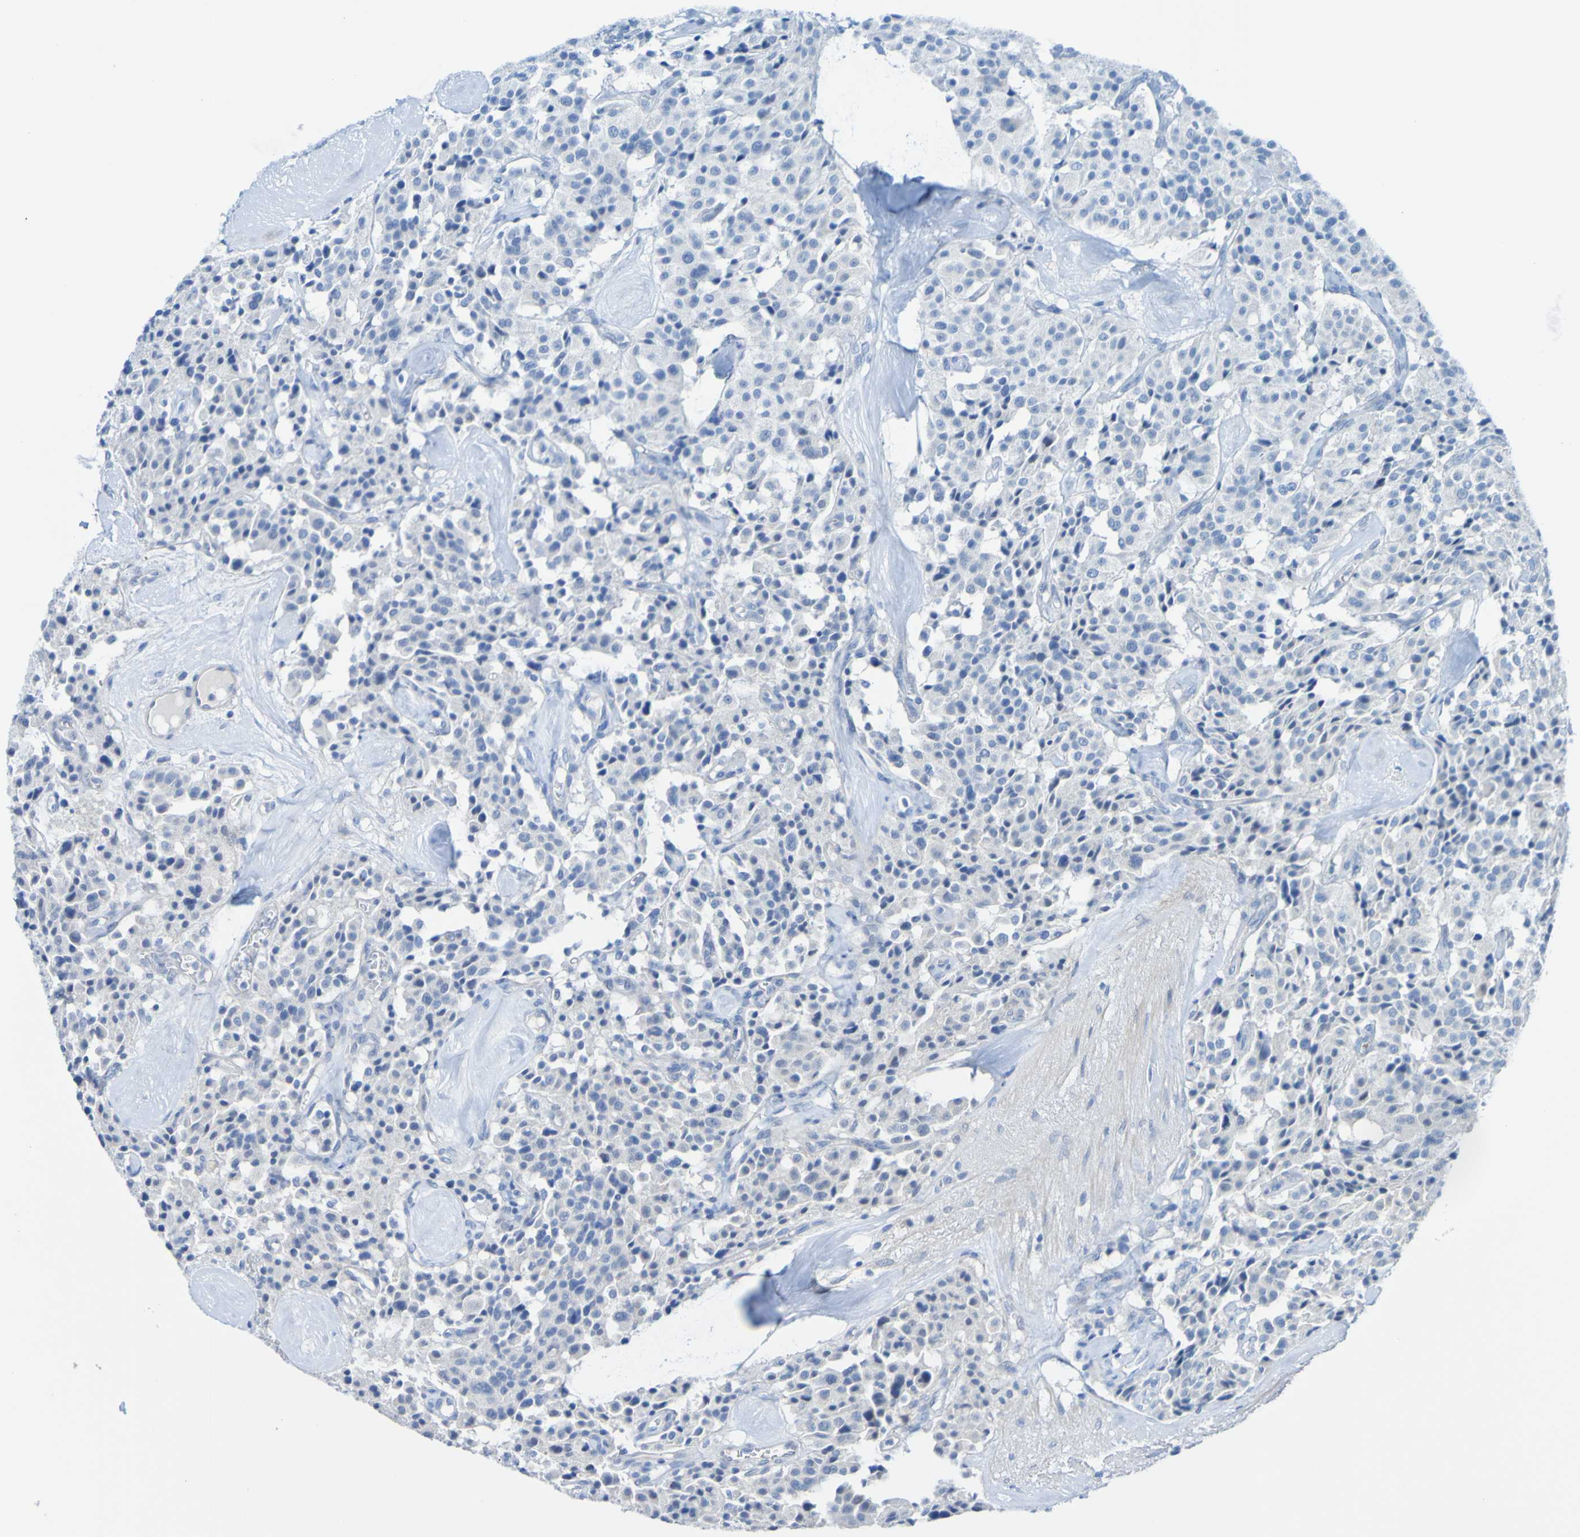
{"staining": {"intensity": "negative", "quantity": "none", "location": "none"}, "tissue": "carcinoid", "cell_type": "Tumor cells", "image_type": "cancer", "snomed": [{"axis": "morphology", "description": "Carcinoid, malignant, NOS"}, {"axis": "topography", "description": "Lung"}], "caption": "DAB (3,3'-diaminobenzidine) immunohistochemical staining of human carcinoid exhibits no significant expression in tumor cells.", "gene": "ACMSD", "patient": {"sex": "male", "age": 30}}